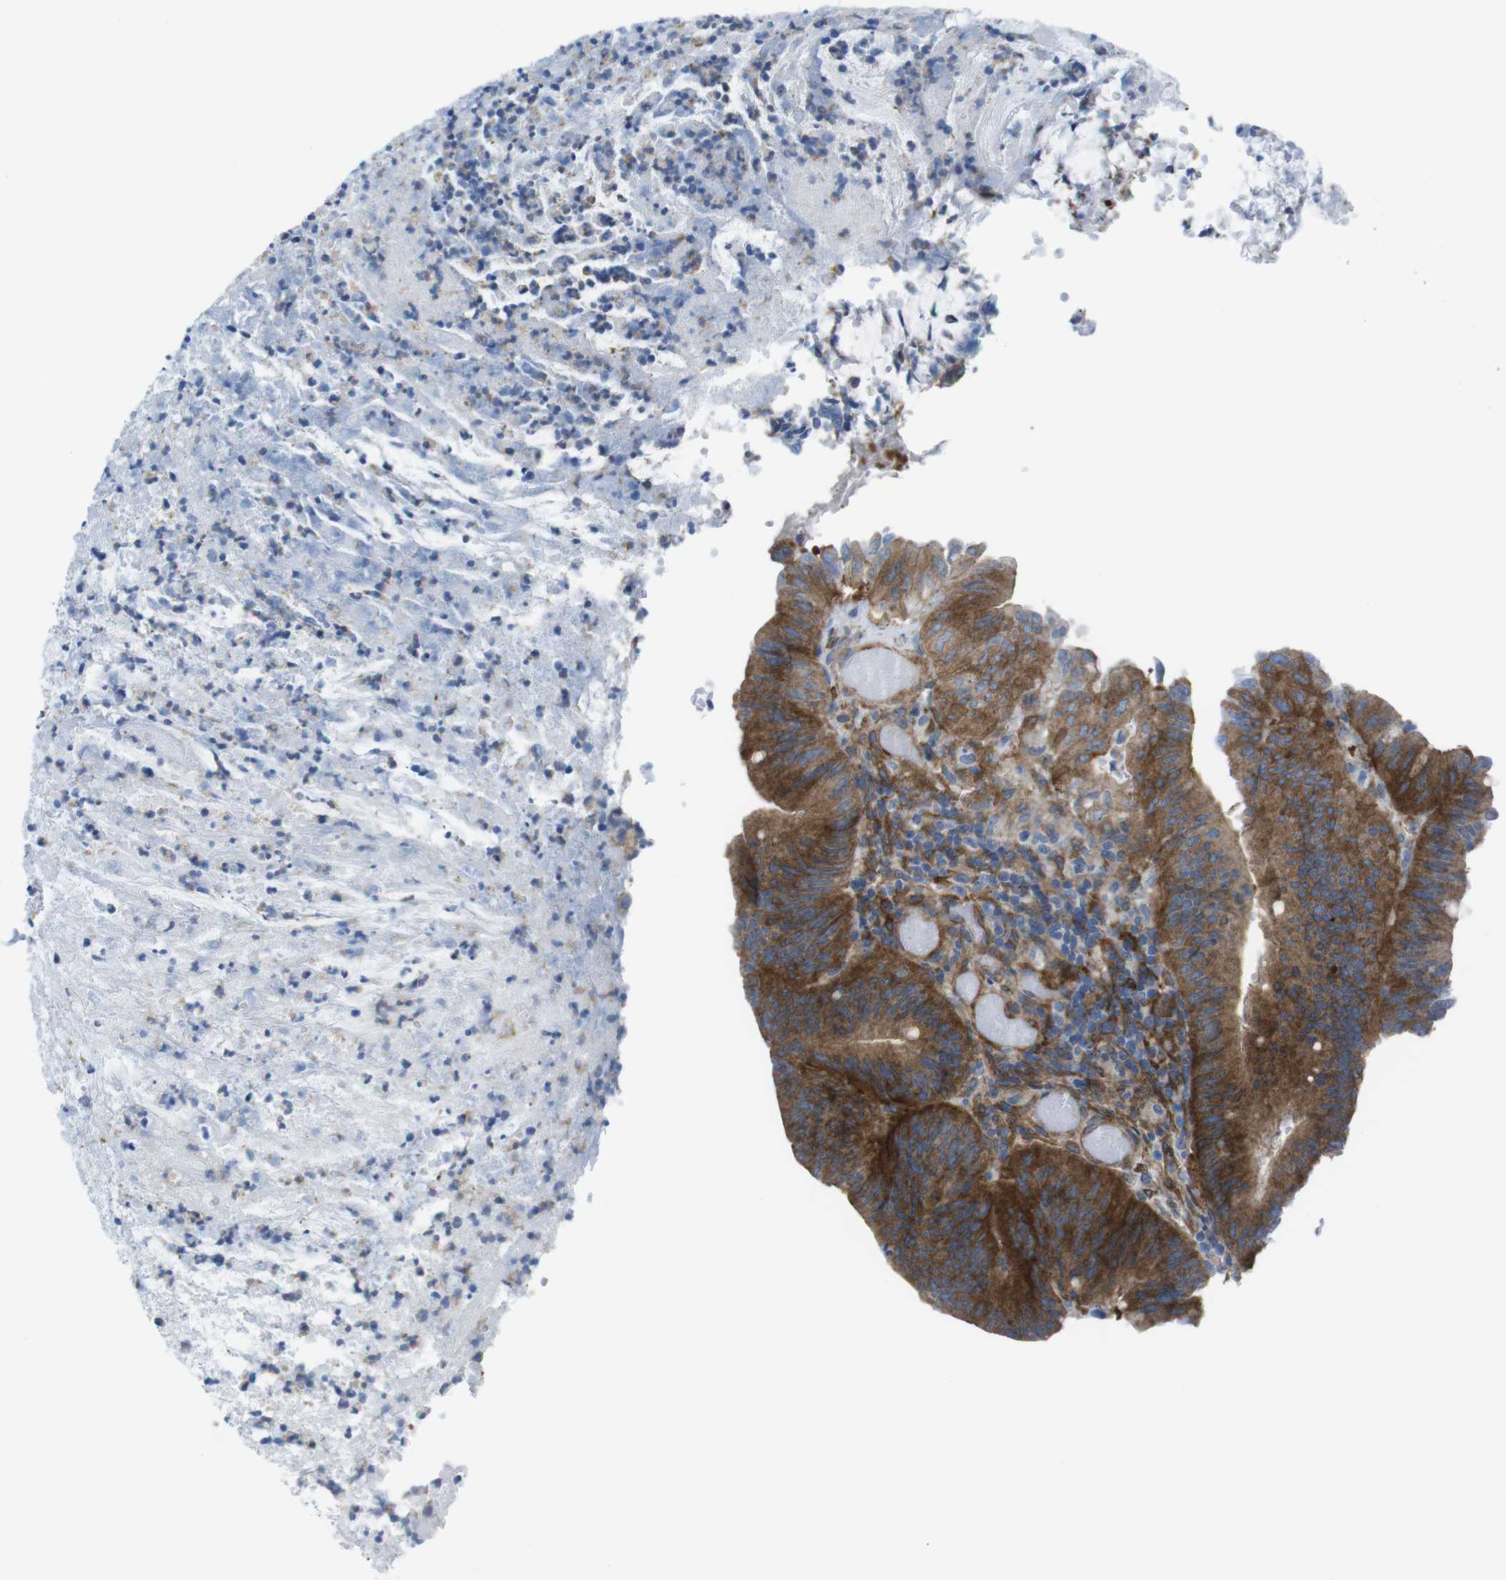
{"staining": {"intensity": "strong", "quantity": ">75%", "location": "cytoplasmic/membranous"}, "tissue": "colorectal cancer", "cell_type": "Tumor cells", "image_type": "cancer", "snomed": [{"axis": "morphology", "description": "Adenocarcinoma, NOS"}, {"axis": "topography", "description": "Rectum"}], "caption": "A brown stain labels strong cytoplasmic/membranous staining of a protein in human colorectal cancer tumor cells.", "gene": "DIAPH2", "patient": {"sex": "female", "age": 66}}